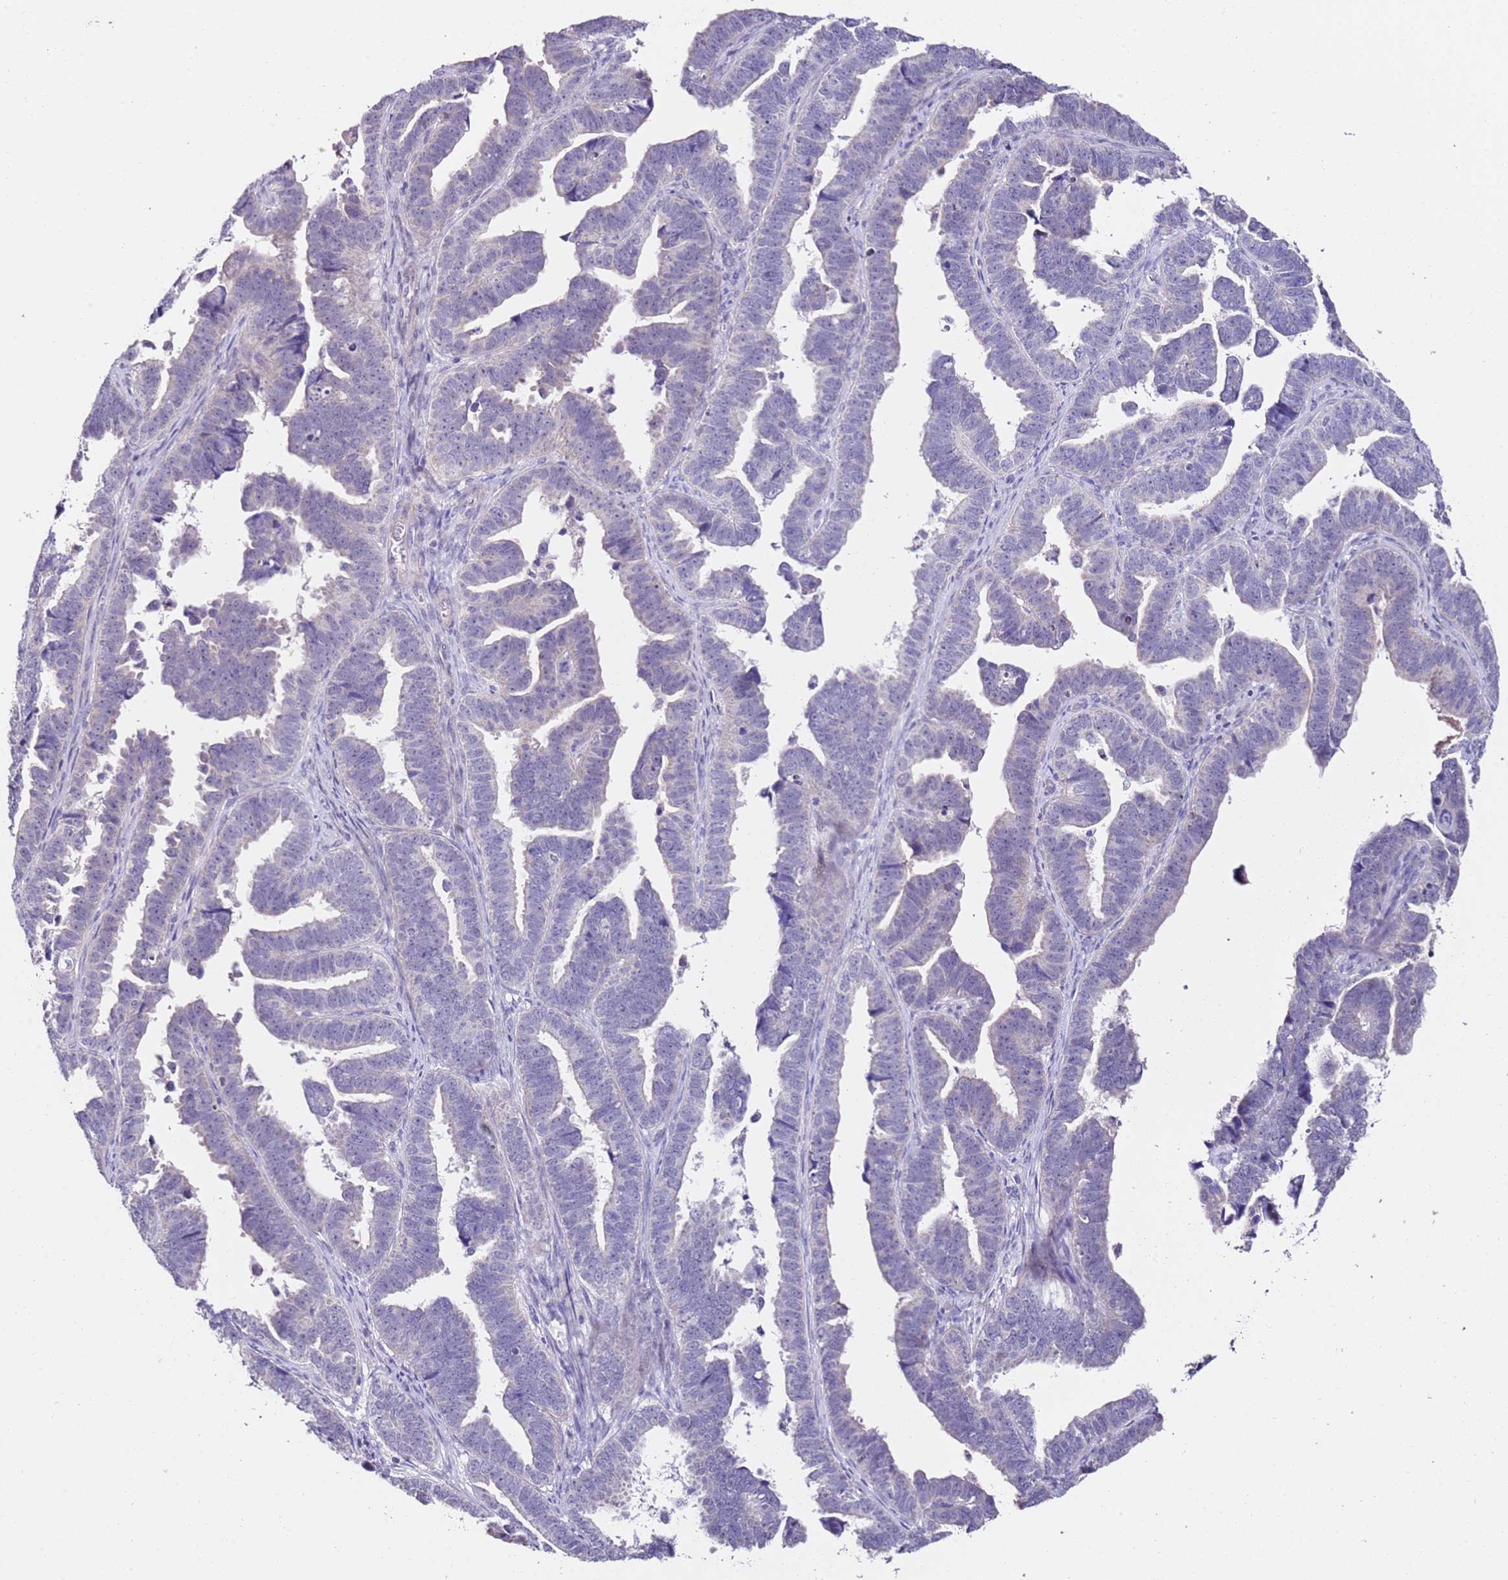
{"staining": {"intensity": "negative", "quantity": "none", "location": "none"}, "tissue": "endometrial cancer", "cell_type": "Tumor cells", "image_type": "cancer", "snomed": [{"axis": "morphology", "description": "Adenocarcinoma, NOS"}, {"axis": "topography", "description": "Endometrium"}], "caption": "Tumor cells are negative for protein expression in human endometrial cancer (adenocarcinoma).", "gene": "HGD", "patient": {"sex": "female", "age": 75}}